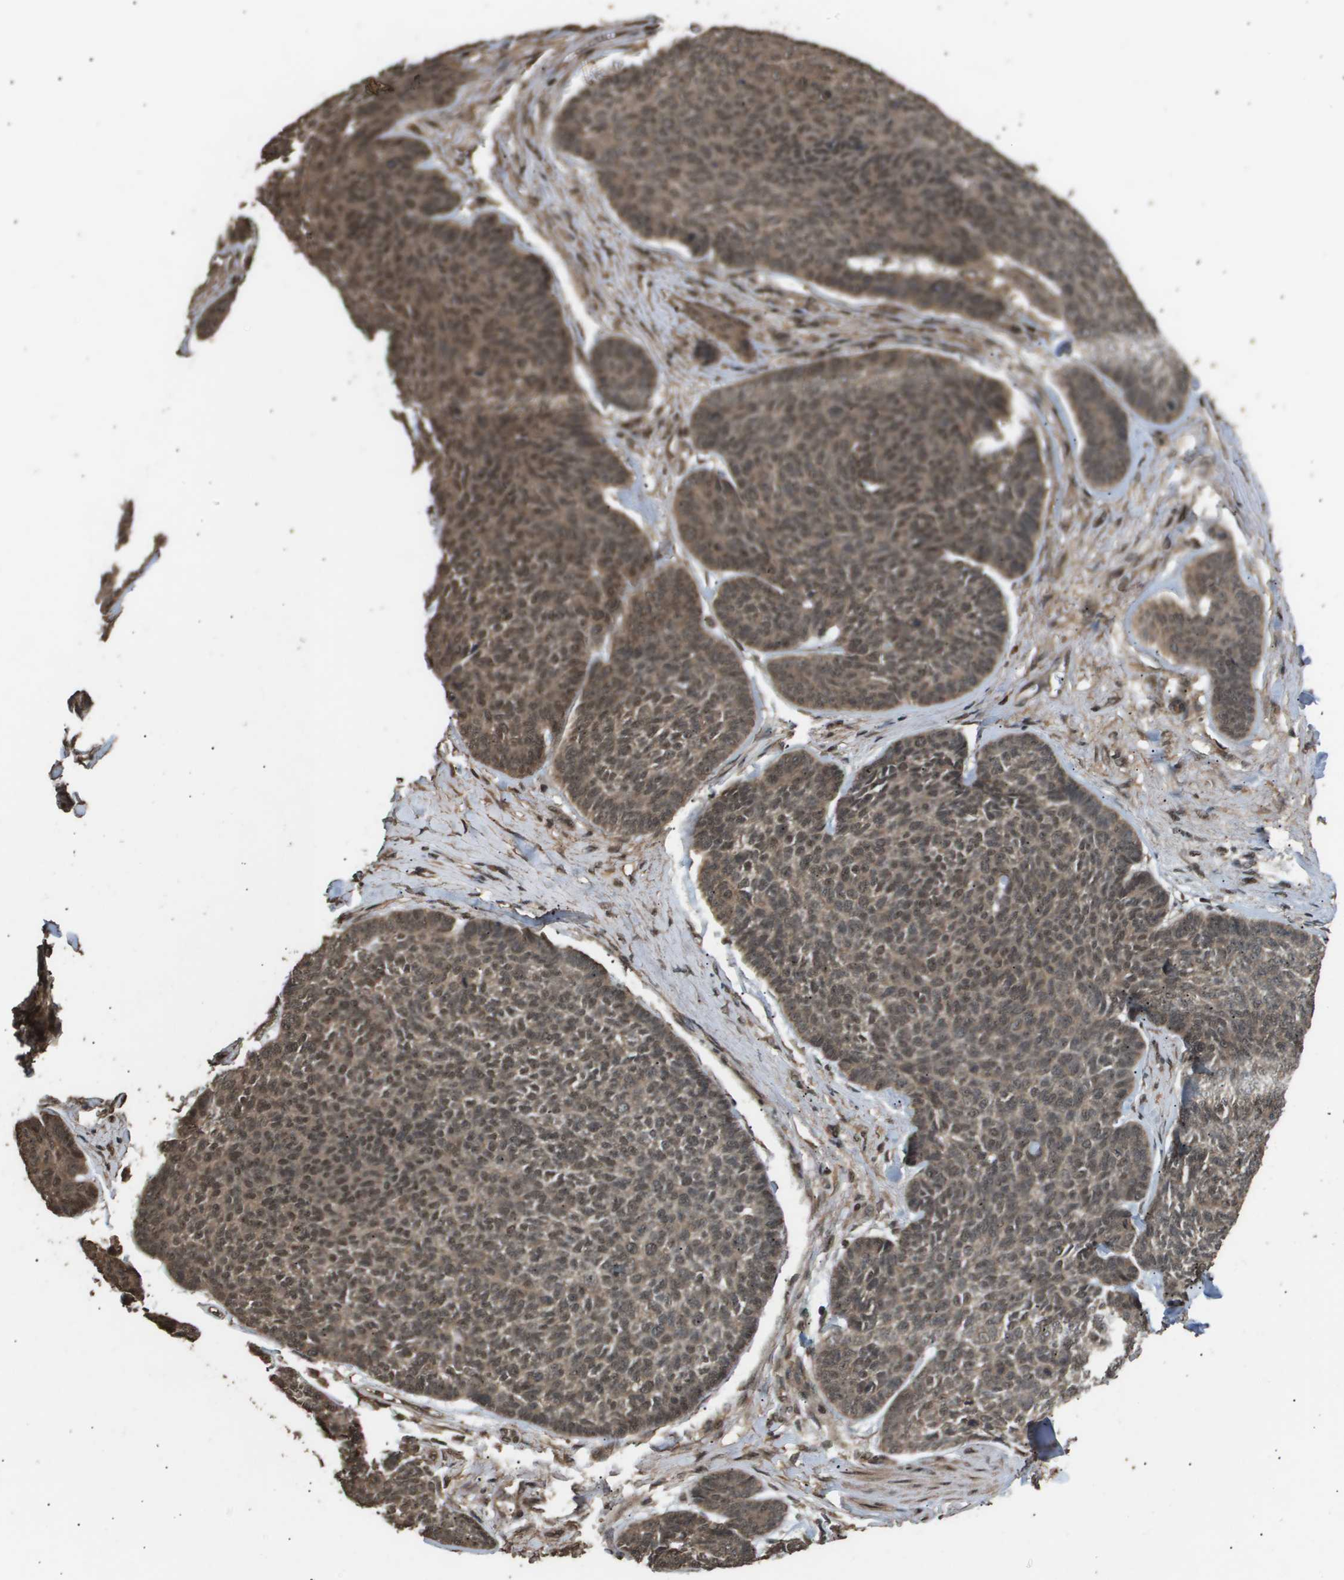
{"staining": {"intensity": "moderate", "quantity": ">75%", "location": "cytoplasmic/membranous,nuclear"}, "tissue": "skin cancer", "cell_type": "Tumor cells", "image_type": "cancer", "snomed": [{"axis": "morphology", "description": "Basal cell carcinoma"}, {"axis": "topography", "description": "Skin"}], "caption": "An immunohistochemistry (IHC) micrograph of tumor tissue is shown. Protein staining in brown labels moderate cytoplasmic/membranous and nuclear positivity in basal cell carcinoma (skin) within tumor cells. (IHC, brightfield microscopy, high magnification).", "gene": "ING1", "patient": {"sex": "male", "age": 84}}